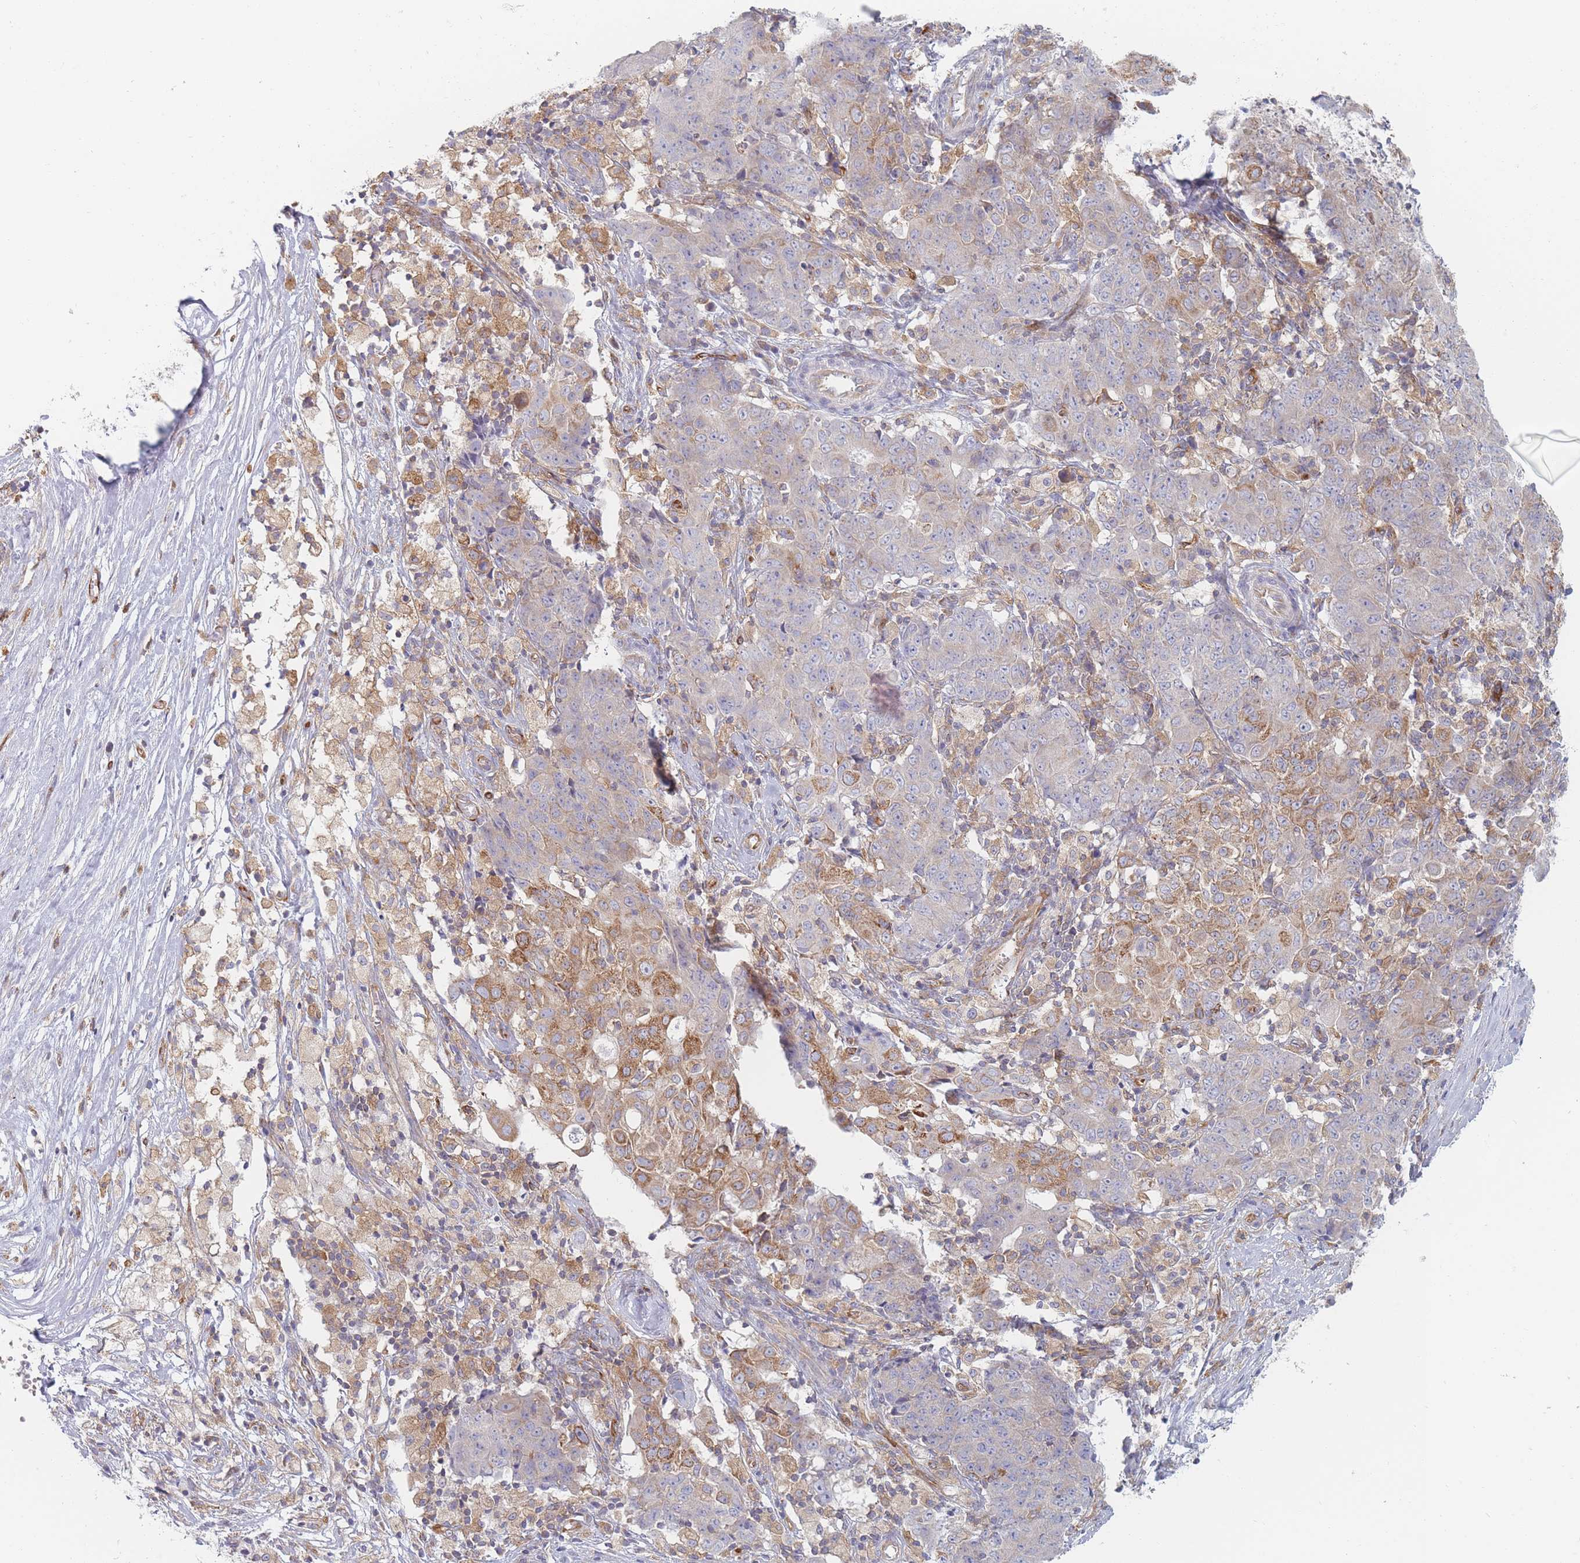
{"staining": {"intensity": "moderate", "quantity": "<25%", "location": "cytoplasmic/membranous"}, "tissue": "ovarian cancer", "cell_type": "Tumor cells", "image_type": "cancer", "snomed": [{"axis": "morphology", "description": "Carcinoma, endometroid"}, {"axis": "topography", "description": "Ovary"}], "caption": "Immunohistochemistry (IHC) photomicrograph of human ovarian cancer stained for a protein (brown), which exhibits low levels of moderate cytoplasmic/membranous staining in about <25% of tumor cells.", "gene": "MAP1S", "patient": {"sex": "female", "age": 42}}